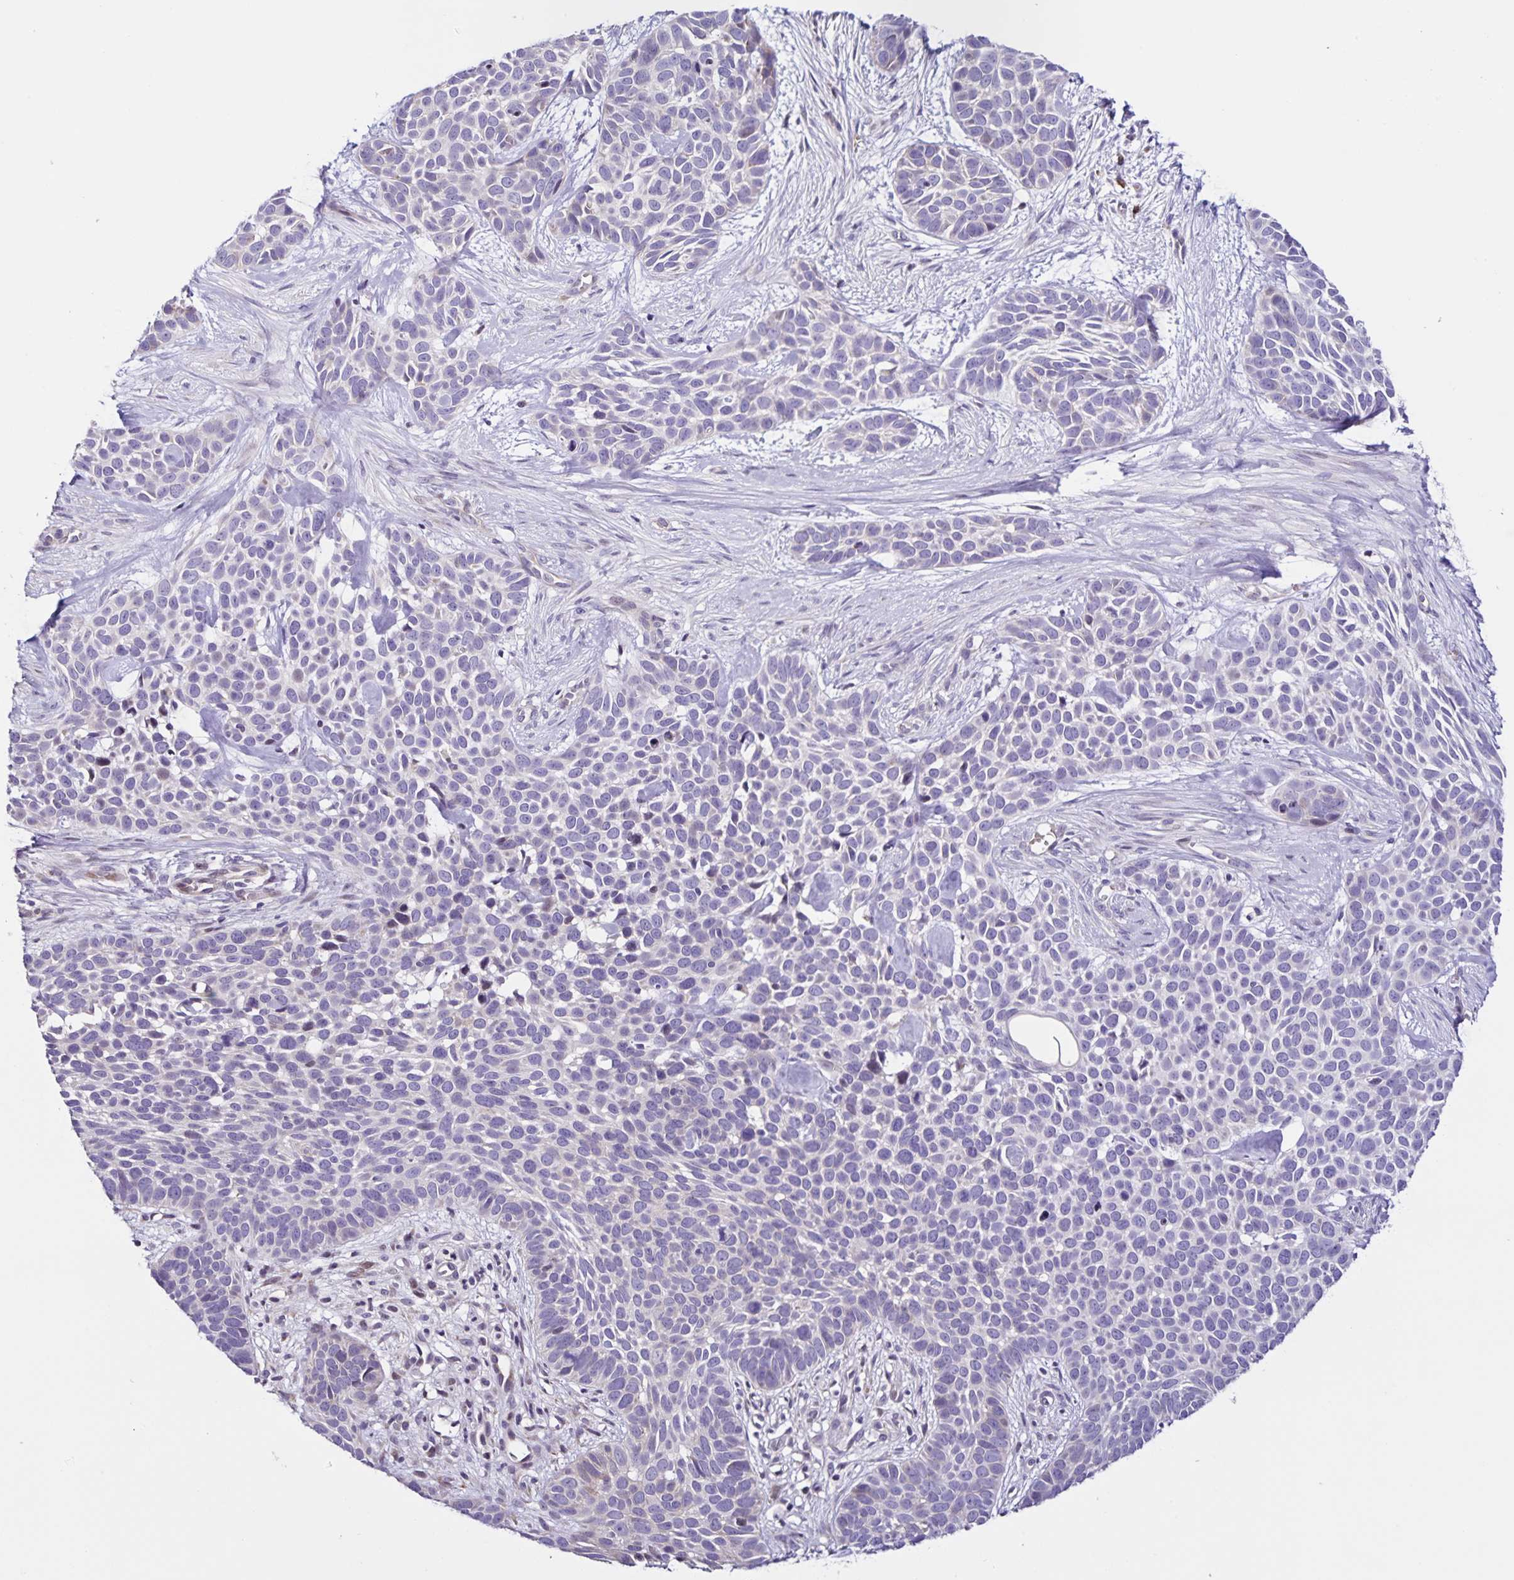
{"staining": {"intensity": "negative", "quantity": "none", "location": "none"}, "tissue": "skin cancer", "cell_type": "Tumor cells", "image_type": "cancer", "snomed": [{"axis": "morphology", "description": "Basal cell carcinoma"}, {"axis": "topography", "description": "Skin"}], "caption": "Immunohistochemistry (IHC) image of human skin cancer stained for a protein (brown), which reveals no positivity in tumor cells.", "gene": "RNFT2", "patient": {"sex": "male", "age": 69}}